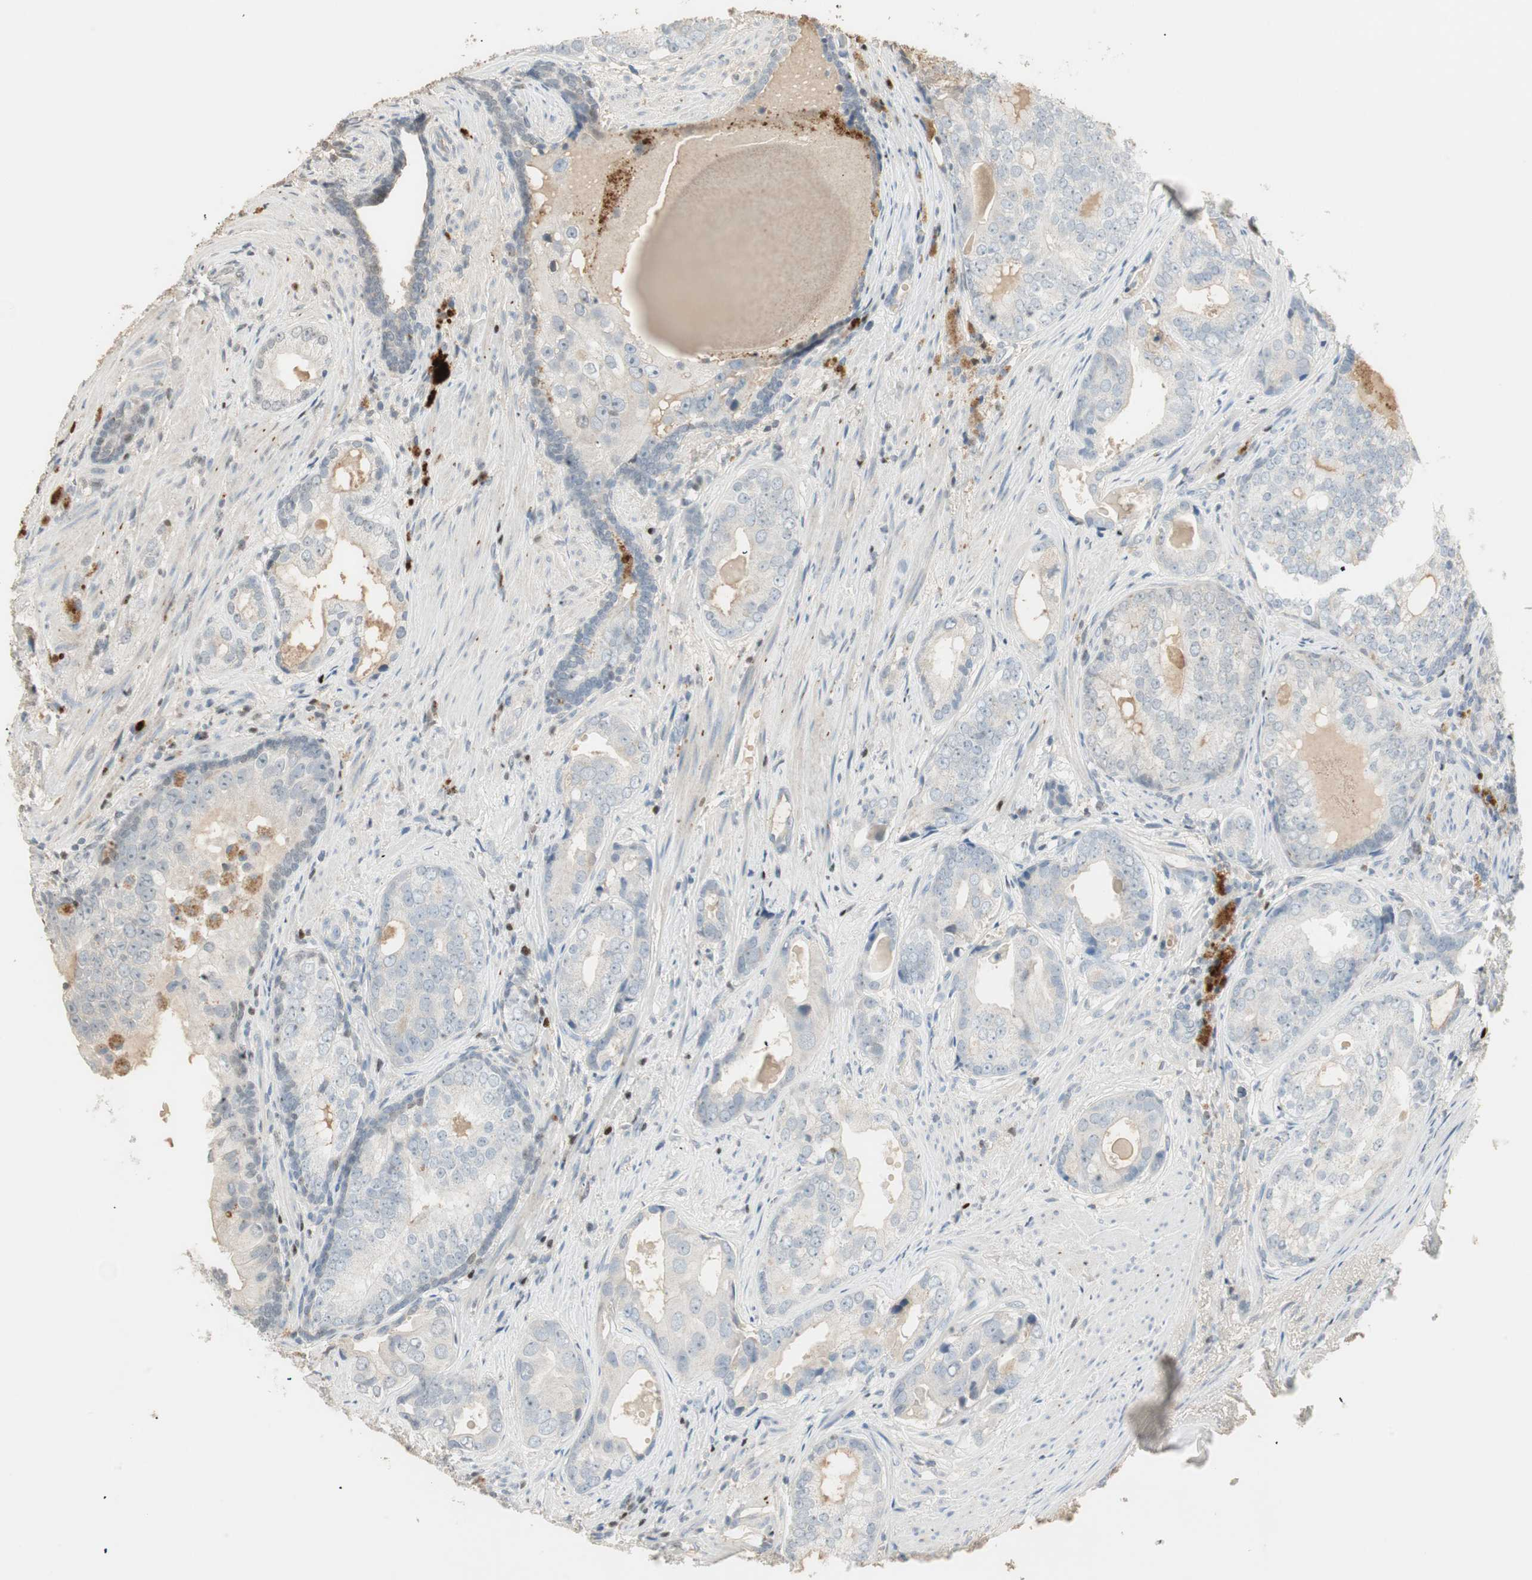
{"staining": {"intensity": "weak", "quantity": "<25%", "location": "cytoplasmic/membranous"}, "tissue": "prostate cancer", "cell_type": "Tumor cells", "image_type": "cancer", "snomed": [{"axis": "morphology", "description": "Adenocarcinoma, High grade"}, {"axis": "topography", "description": "Prostate"}], "caption": "DAB immunohistochemical staining of prostate cancer exhibits no significant staining in tumor cells.", "gene": "RUNX2", "patient": {"sex": "male", "age": 66}}